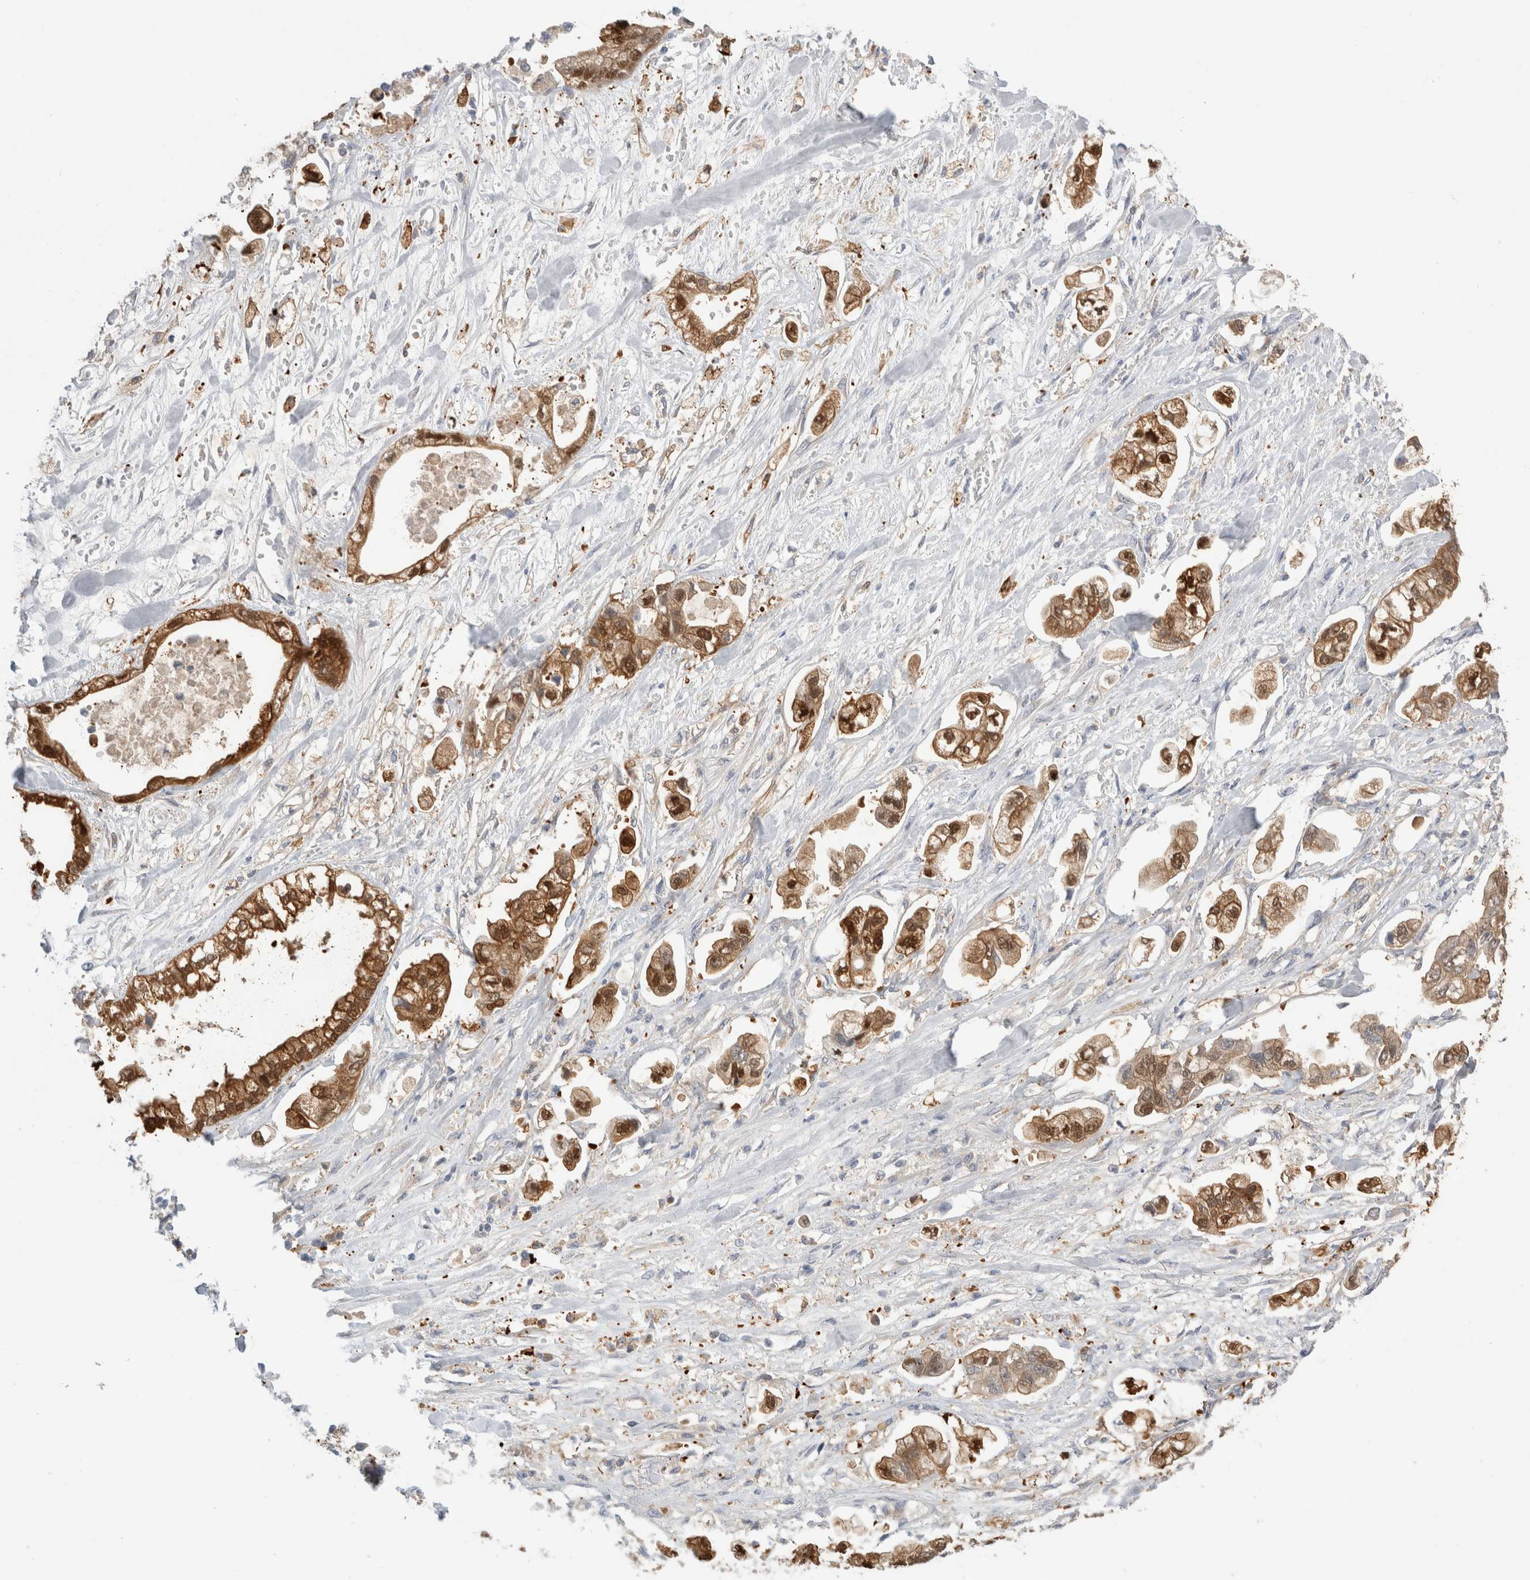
{"staining": {"intensity": "moderate", "quantity": ">75%", "location": "cytoplasmic/membranous,nuclear"}, "tissue": "stomach cancer", "cell_type": "Tumor cells", "image_type": "cancer", "snomed": [{"axis": "morphology", "description": "Normal tissue, NOS"}, {"axis": "morphology", "description": "Adenocarcinoma, NOS"}, {"axis": "topography", "description": "Stomach"}], "caption": "Brown immunohistochemical staining in stomach adenocarcinoma displays moderate cytoplasmic/membranous and nuclear staining in about >75% of tumor cells.", "gene": "NAPEPLD", "patient": {"sex": "male", "age": 62}}